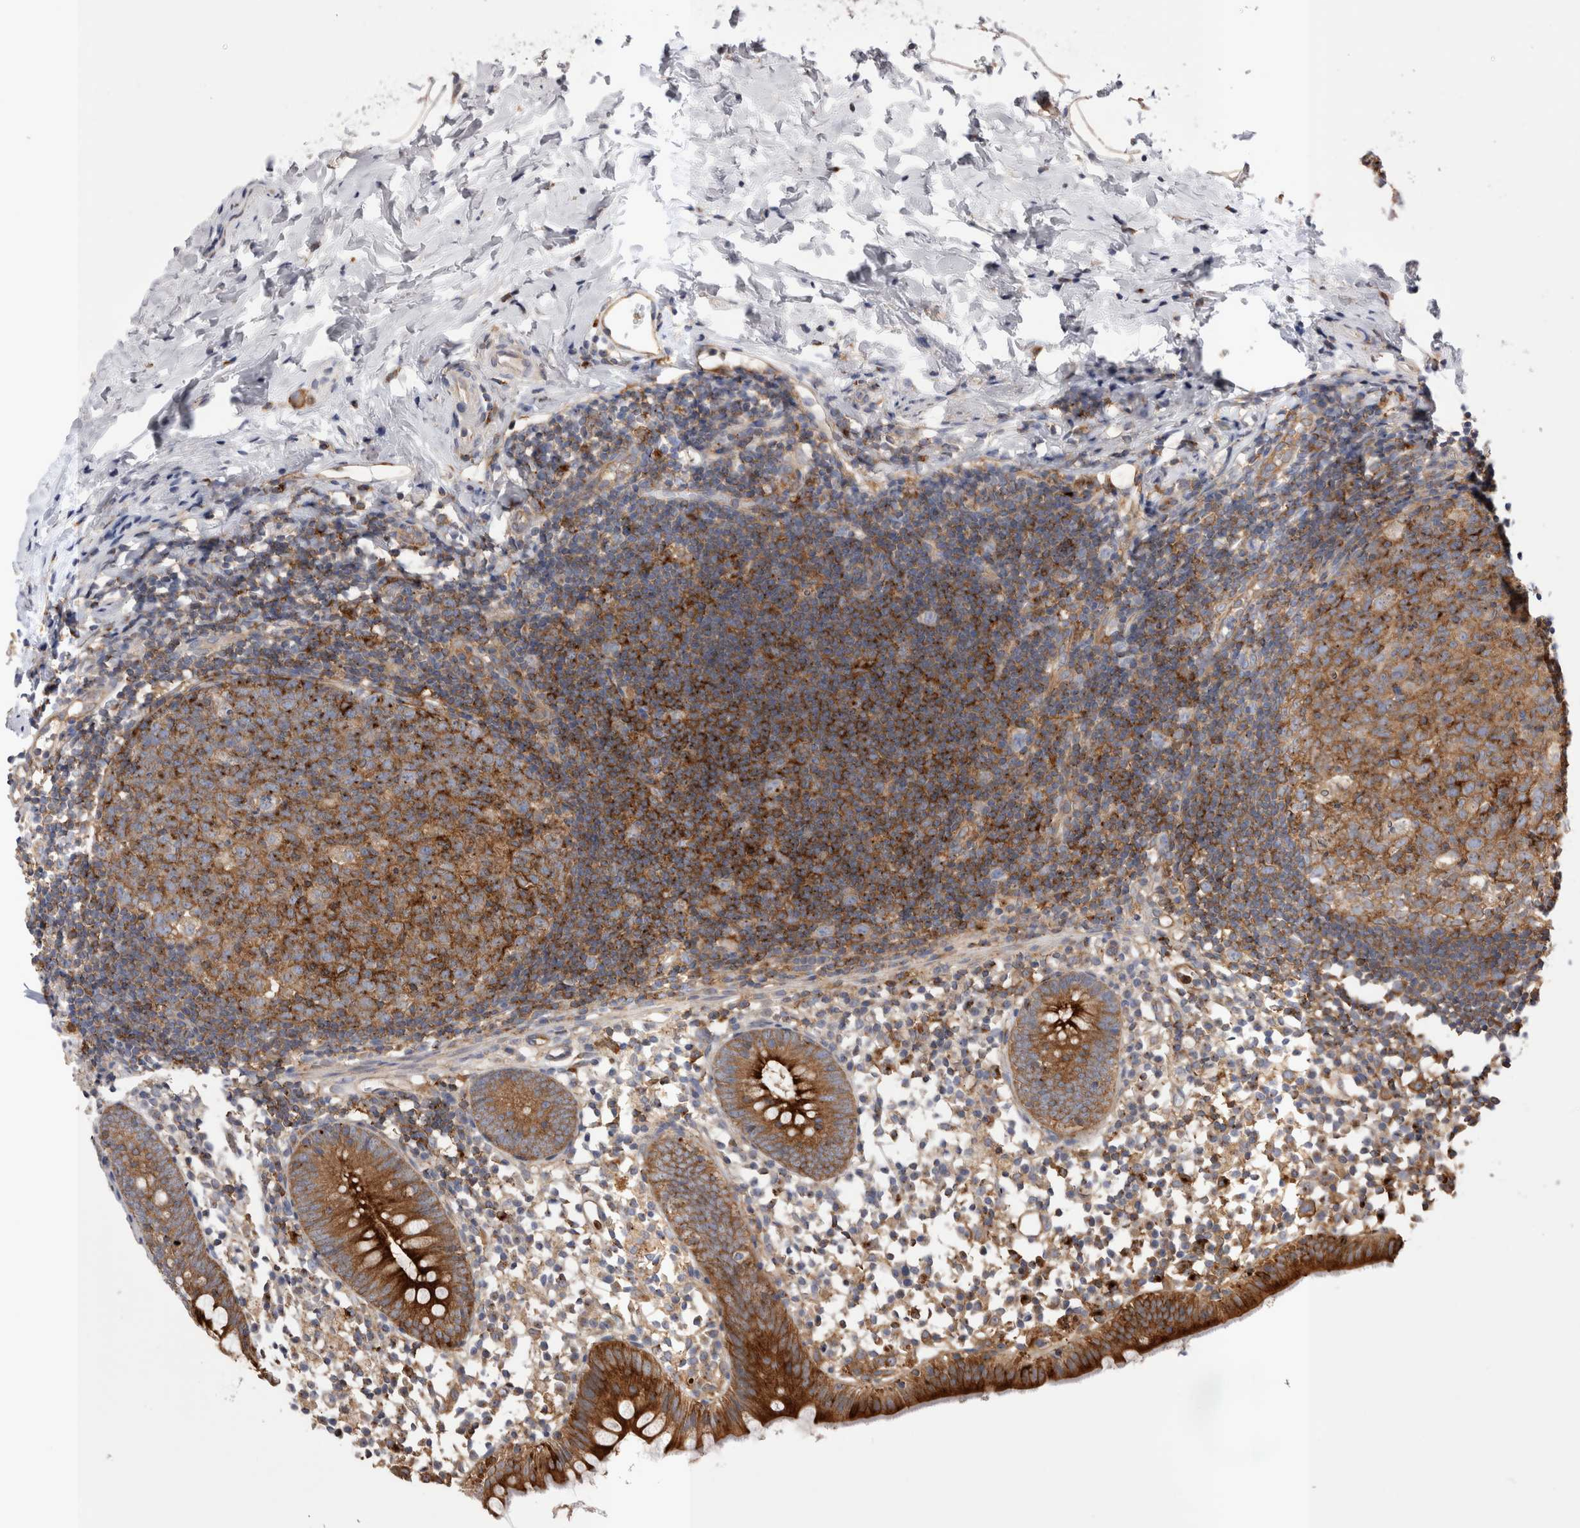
{"staining": {"intensity": "strong", "quantity": ">75%", "location": "cytoplasmic/membranous"}, "tissue": "appendix", "cell_type": "Glandular cells", "image_type": "normal", "snomed": [{"axis": "morphology", "description": "Normal tissue, NOS"}, {"axis": "topography", "description": "Appendix"}], "caption": "High-power microscopy captured an immunohistochemistry image of unremarkable appendix, revealing strong cytoplasmic/membranous expression in approximately >75% of glandular cells.", "gene": "RAB11FIP1", "patient": {"sex": "female", "age": 20}}